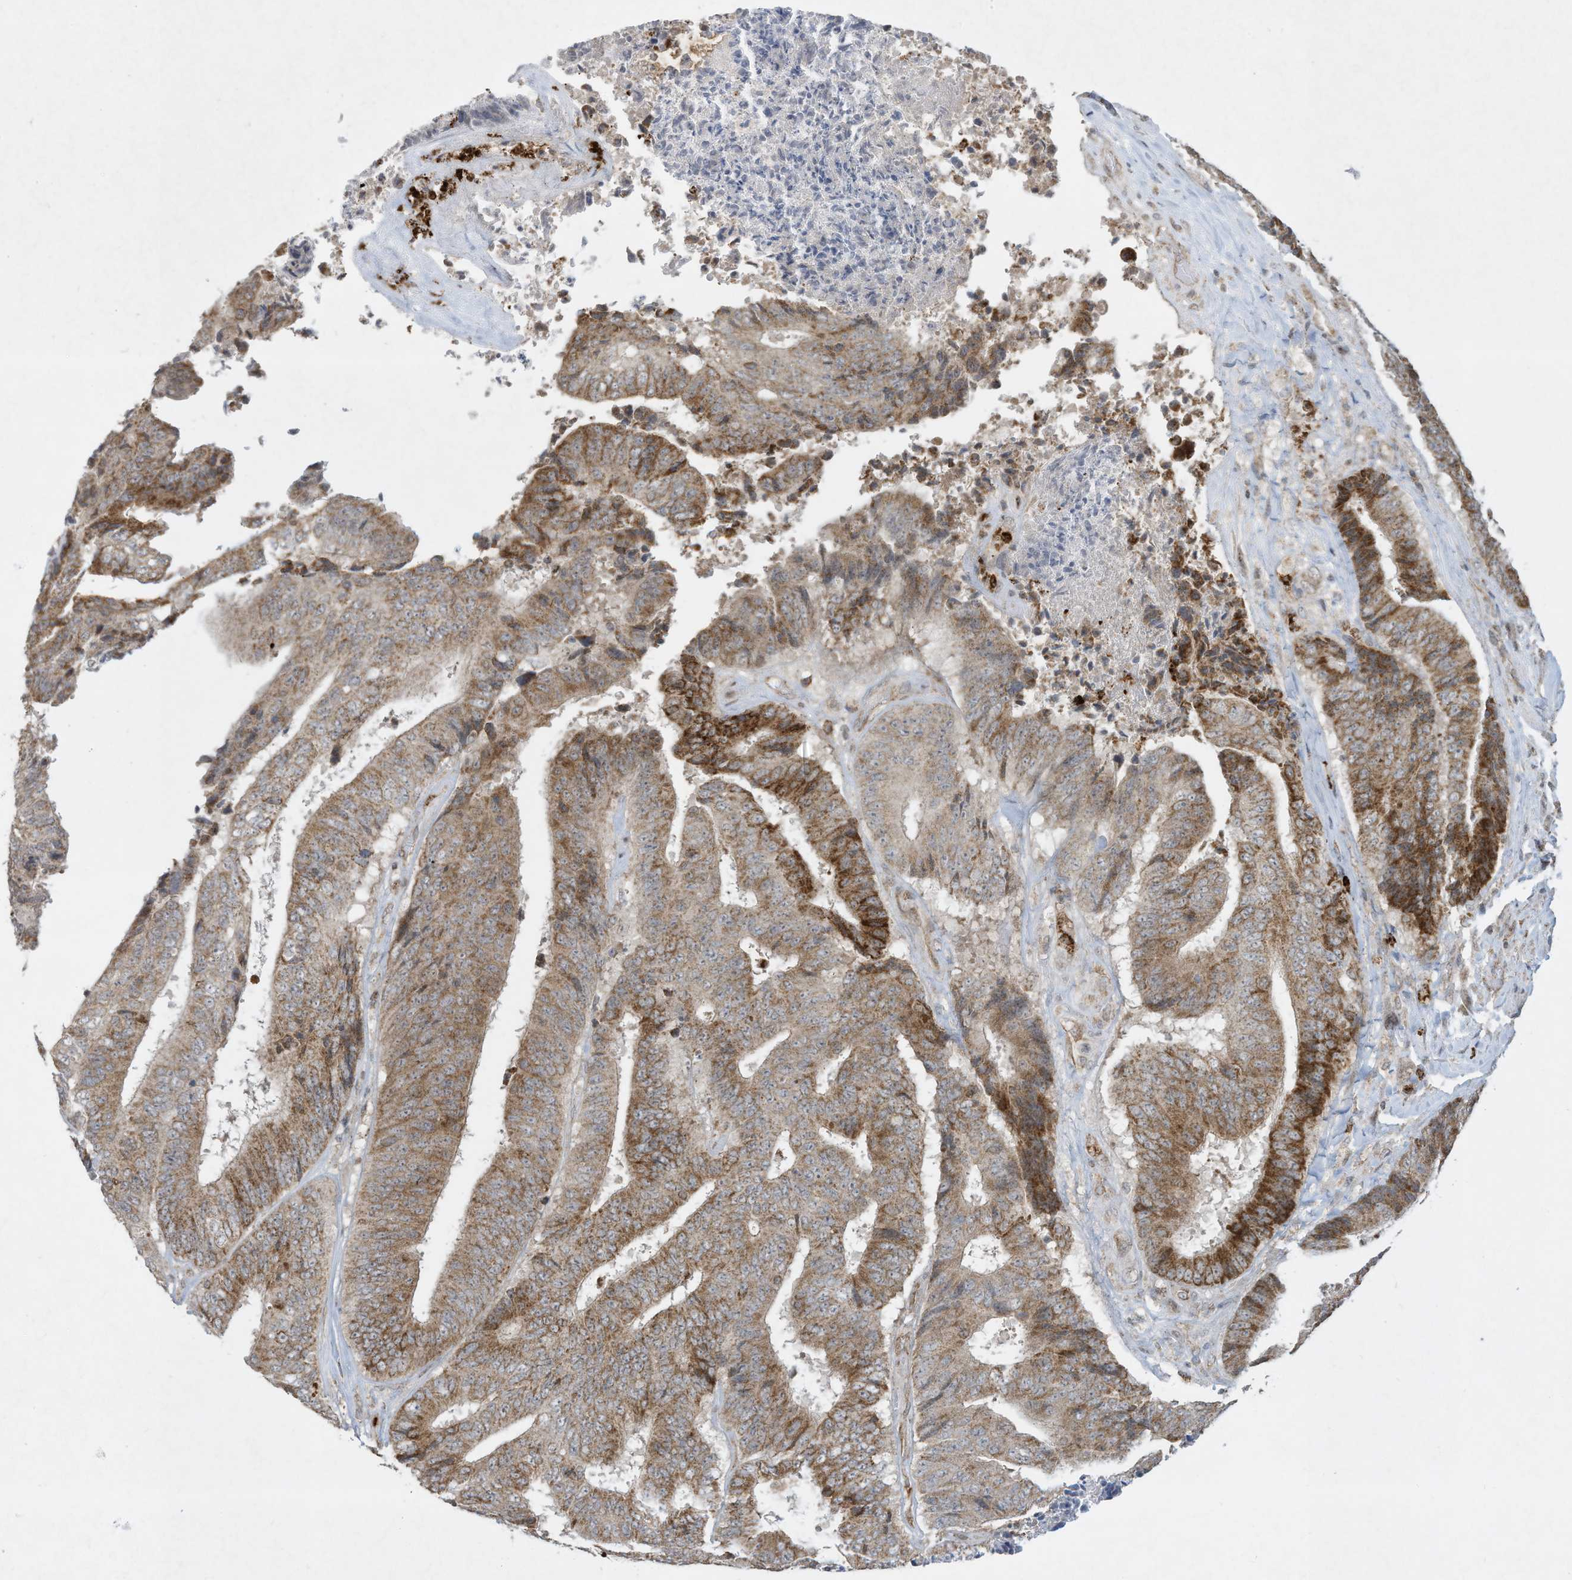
{"staining": {"intensity": "moderate", "quantity": ">75%", "location": "cytoplasmic/membranous"}, "tissue": "colorectal cancer", "cell_type": "Tumor cells", "image_type": "cancer", "snomed": [{"axis": "morphology", "description": "Adenocarcinoma, NOS"}, {"axis": "topography", "description": "Rectum"}], "caption": "Protein expression analysis of human colorectal cancer (adenocarcinoma) reveals moderate cytoplasmic/membranous staining in approximately >75% of tumor cells.", "gene": "CHRNA4", "patient": {"sex": "male", "age": 72}}